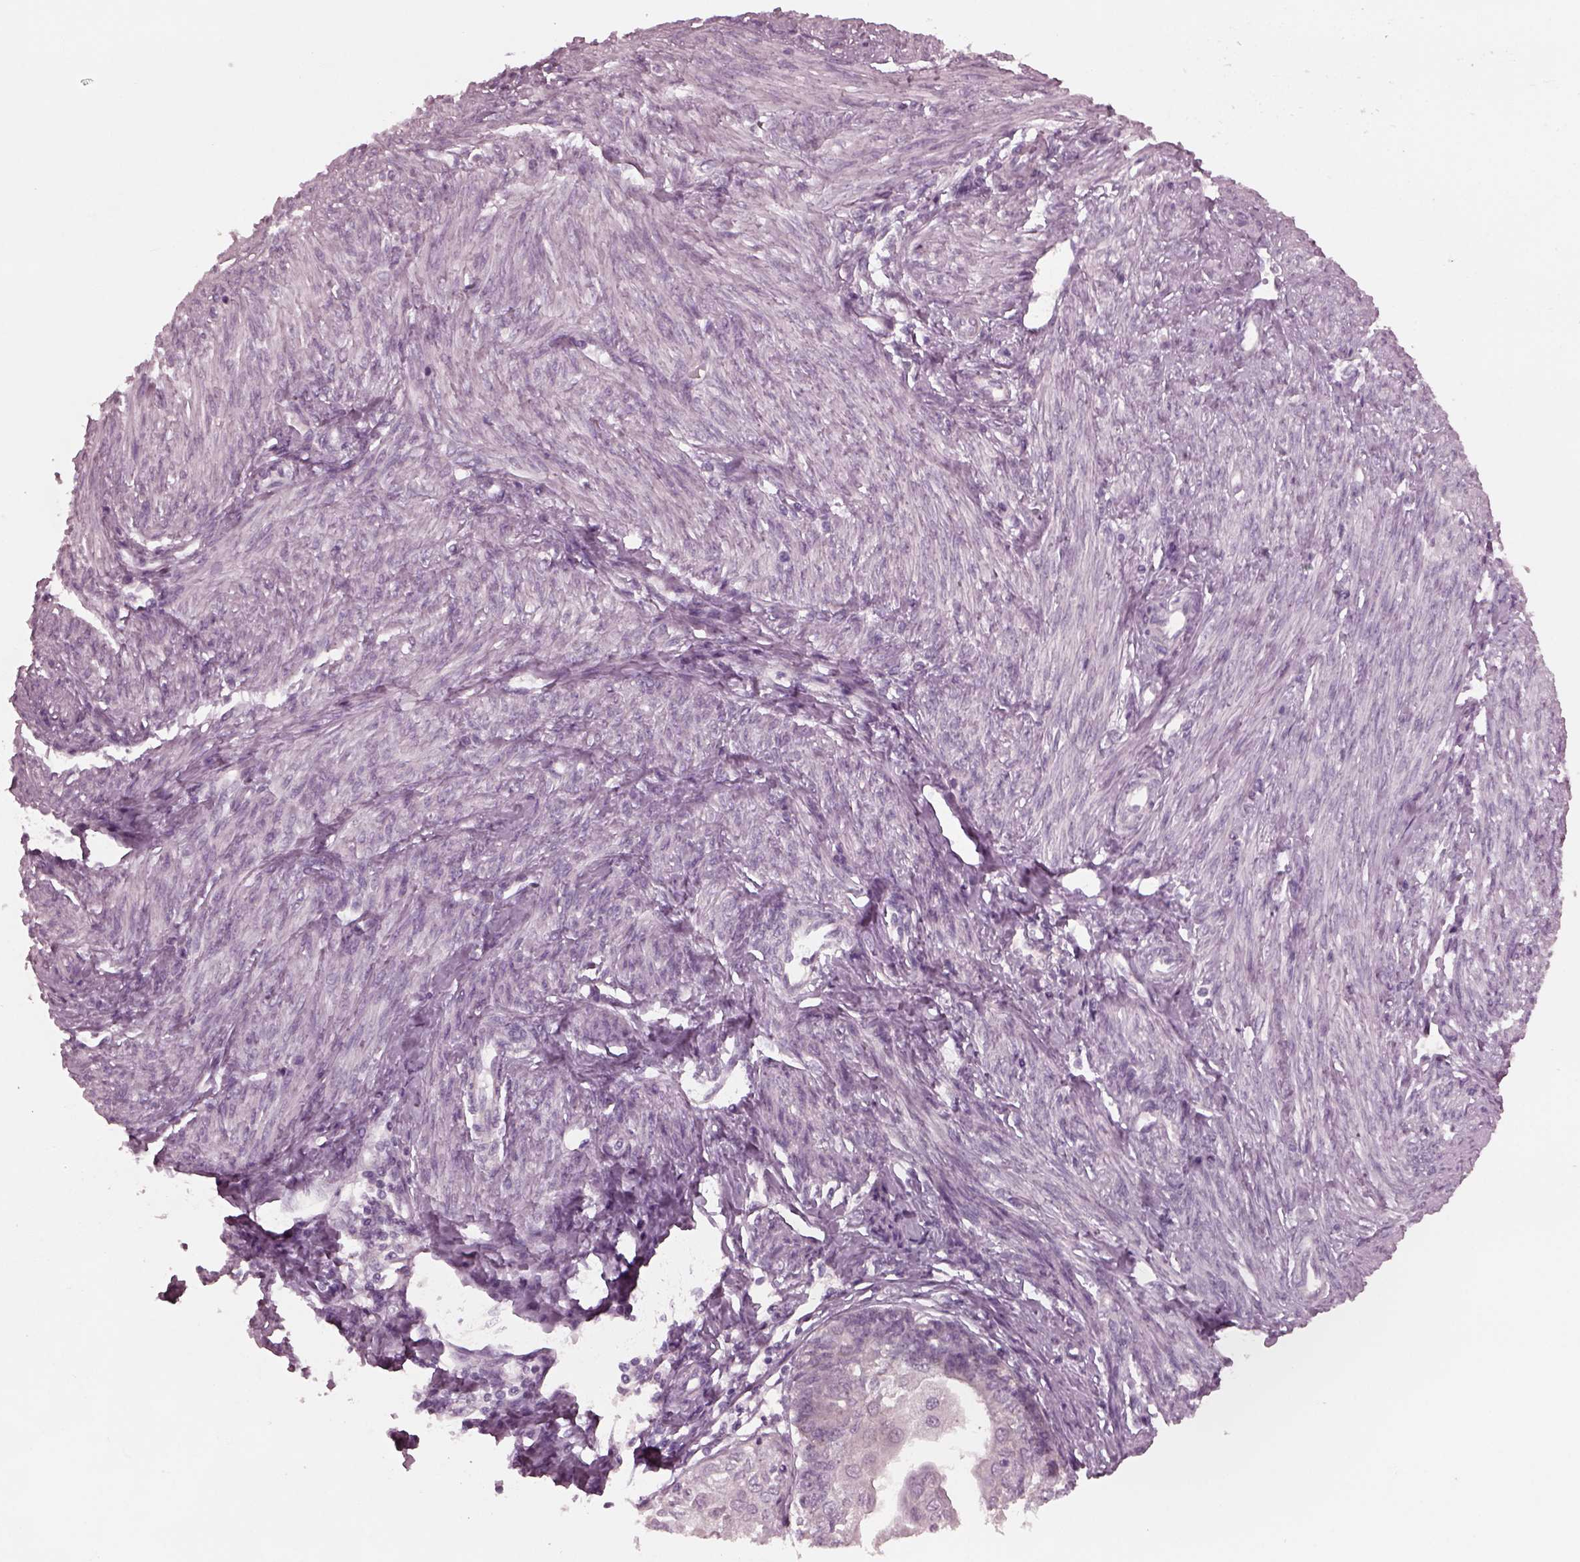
{"staining": {"intensity": "negative", "quantity": "none", "location": "none"}, "tissue": "endometrial cancer", "cell_type": "Tumor cells", "image_type": "cancer", "snomed": [{"axis": "morphology", "description": "Adenocarcinoma, NOS"}, {"axis": "topography", "description": "Endometrium"}], "caption": "Immunohistochemistry micrograph of neoplastic tissue: human adenocarcinoma (endometrial) stained with DAB displays no significant protein expression in tumor cells.", "gene": "YY2", "patient": {"sex": "female", "age": 68}}